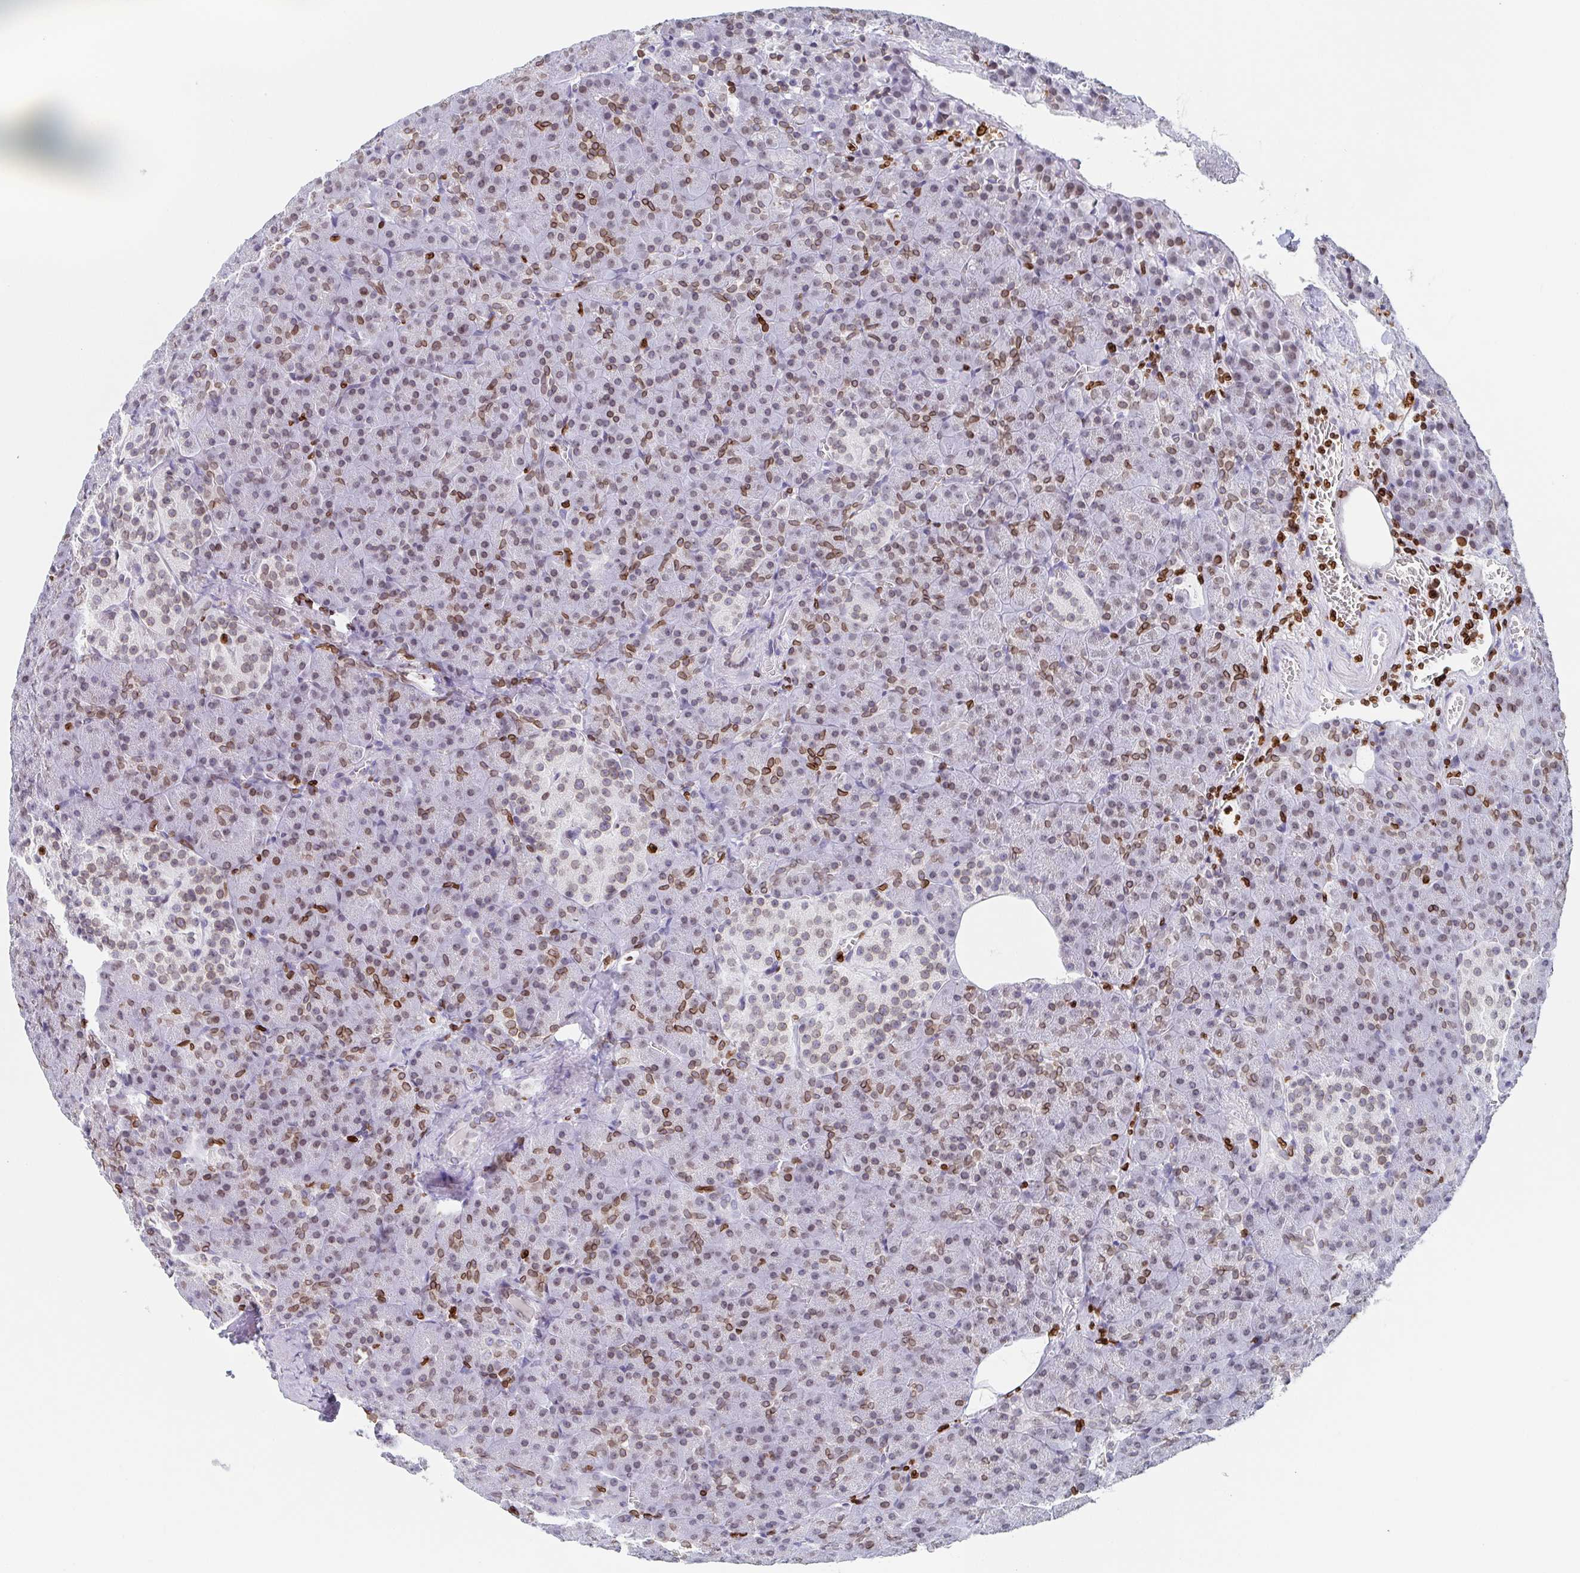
{"staining": {"intensity": "moderate", "quantity": "25%-75%", "location": "cytoplasmic/membranous,nuclear"}, "tissue": "pancreas", "cell_type": "Exocrine glandular cells", "image_type": "normal", "snomed": [{"axis": "morphology", "description": "Normal tissue, NOS"}, {"axis": "topography", "description": "Pancreas"}], "caption": "Immunohistochemistry of benign human pancreas shows medium levels of moderate cytoplasmic/membranous,nuclear staining in approximately 25%-75% of exocrine glandular cells.", "gene": "BTBD7", "patient": {"sex": "female", "age": 74}}